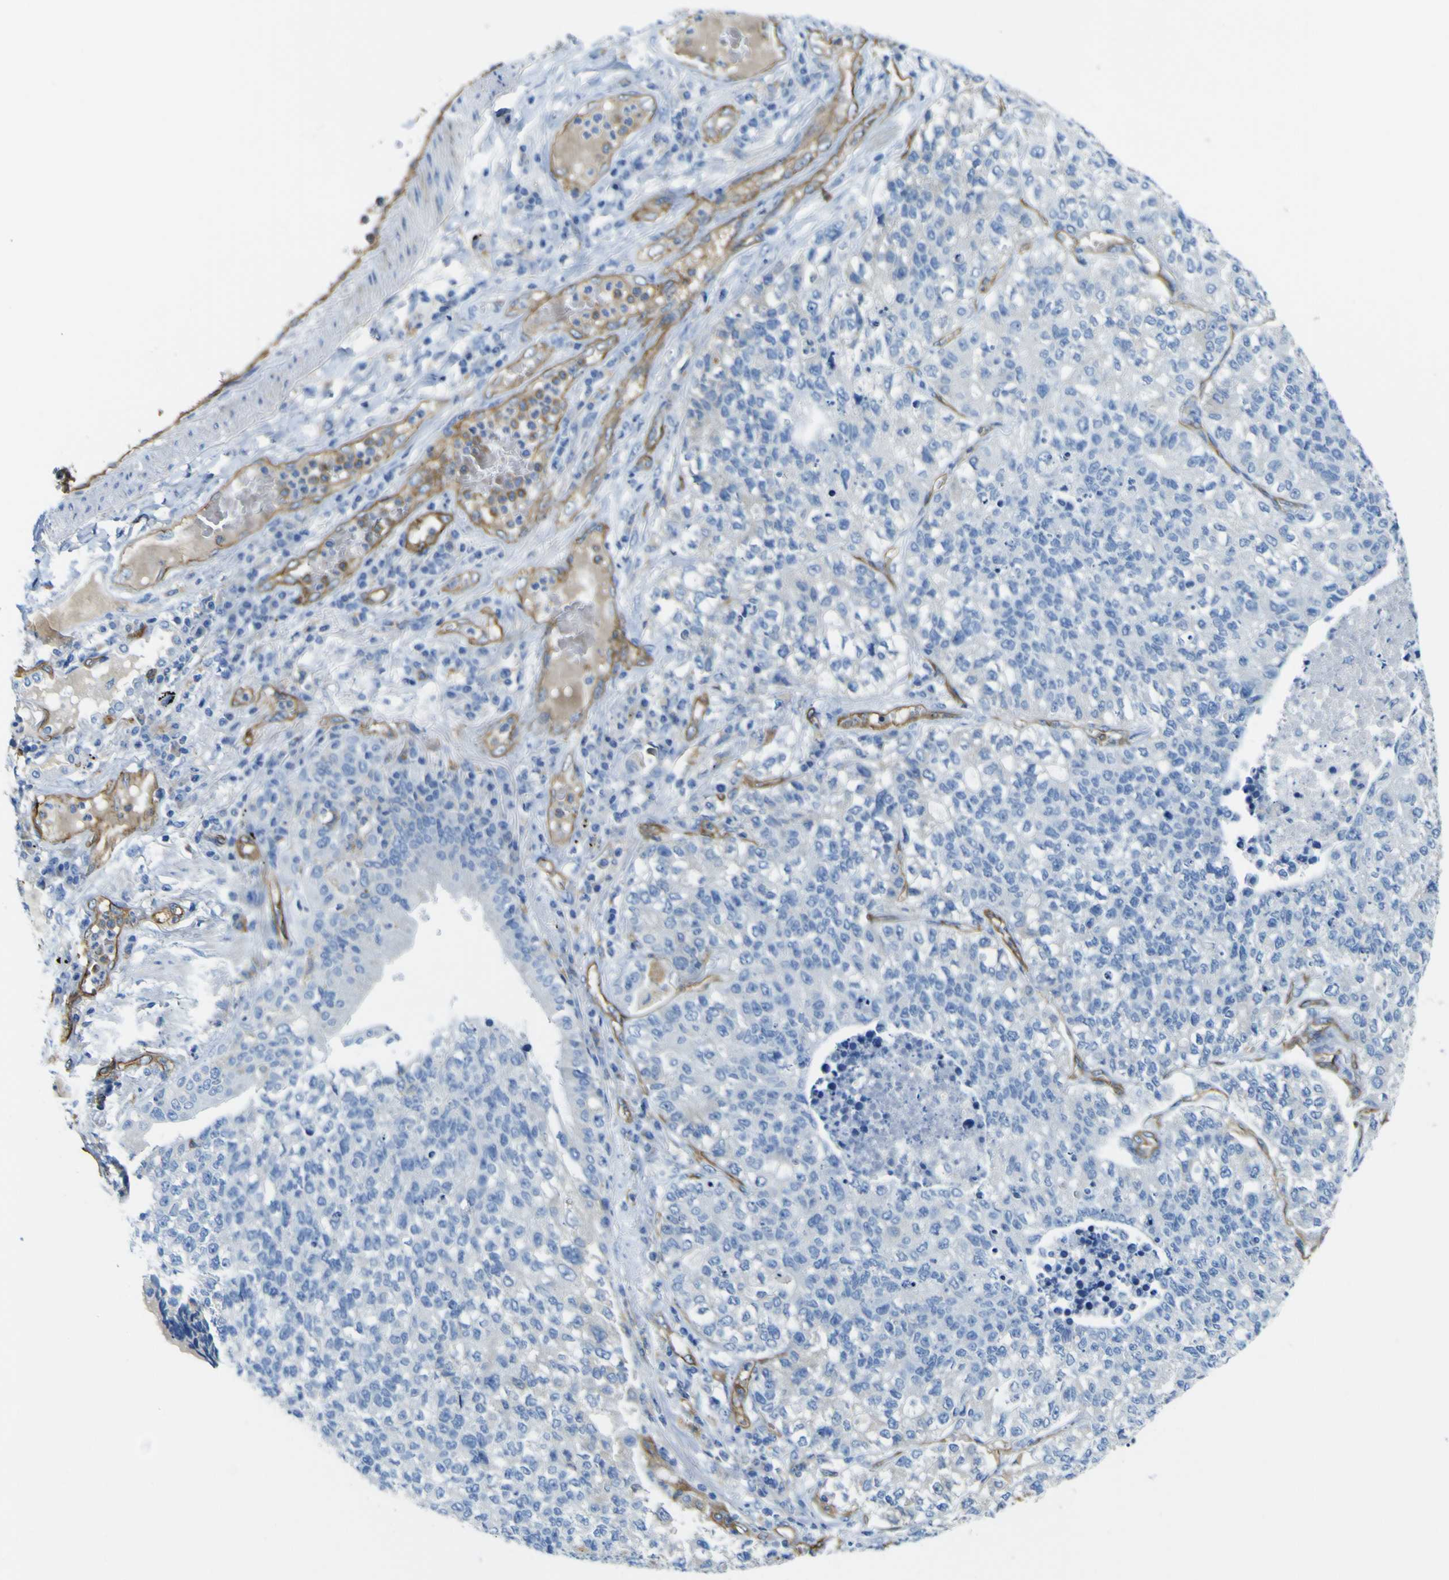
{"staining": {"intensity": "negative", "quantity": "none", "location": "none"}, "tissue": "lung cancer", "cell_type": "Tumor cells", "image_type": "cancer", "snomed": [{"axis": "morphology", "description": "Adenocarcinoma, NOS"}, {"axis": "topography", "description": "Lung"}], "caption": "The IHC micrograph has no significant positivity in tumor cells of lung cancer (adenocarcinoma) tissue.", "gene": "CD93", "patient": {"sex": "male", "age": 49}}